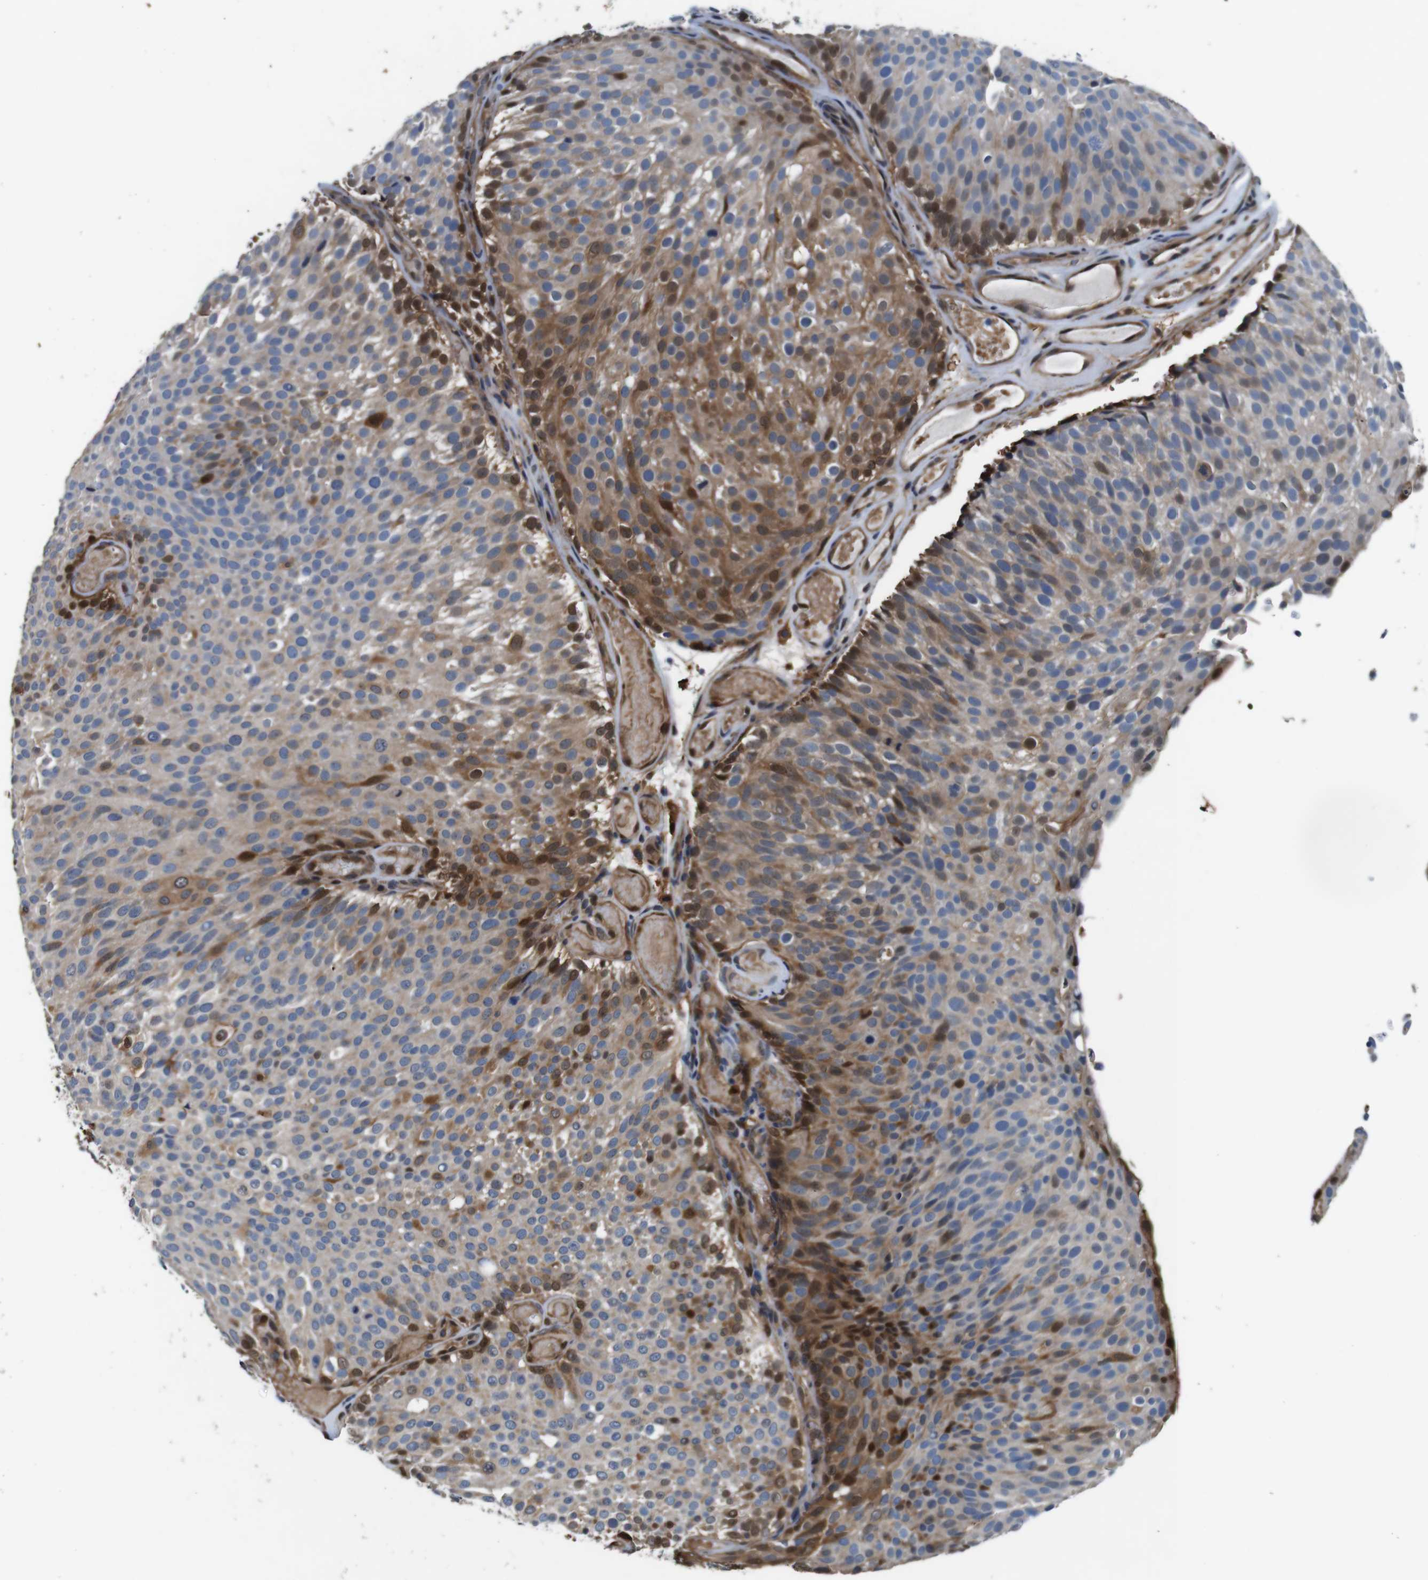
{"staining": {"intensity": "strong", "quantity": "25%-75%", "location": "cytoplasmic/membranous,nuclear"}, "tissue": "urothelial cancer", "cell_type": "Tumor cells", "image_type": "cancer", "snomed": [{"axis": "morphology", "description": "Urothelial carcinoma, Low grade"}, {"axis": "topography", "description": "Urinary bladder"}], "caption": "Urothelial carcinoma (low-grade) tissue displays strong cytoplasmic/membranous and nuclear staining in about 25%-75% of tumor cells, visualized by immunohistochemistry. (DAB IHC with brightfield microscopy, high magnification).", "gene": "ANXA1", "patient": {"sex": "male", "age": 78}}